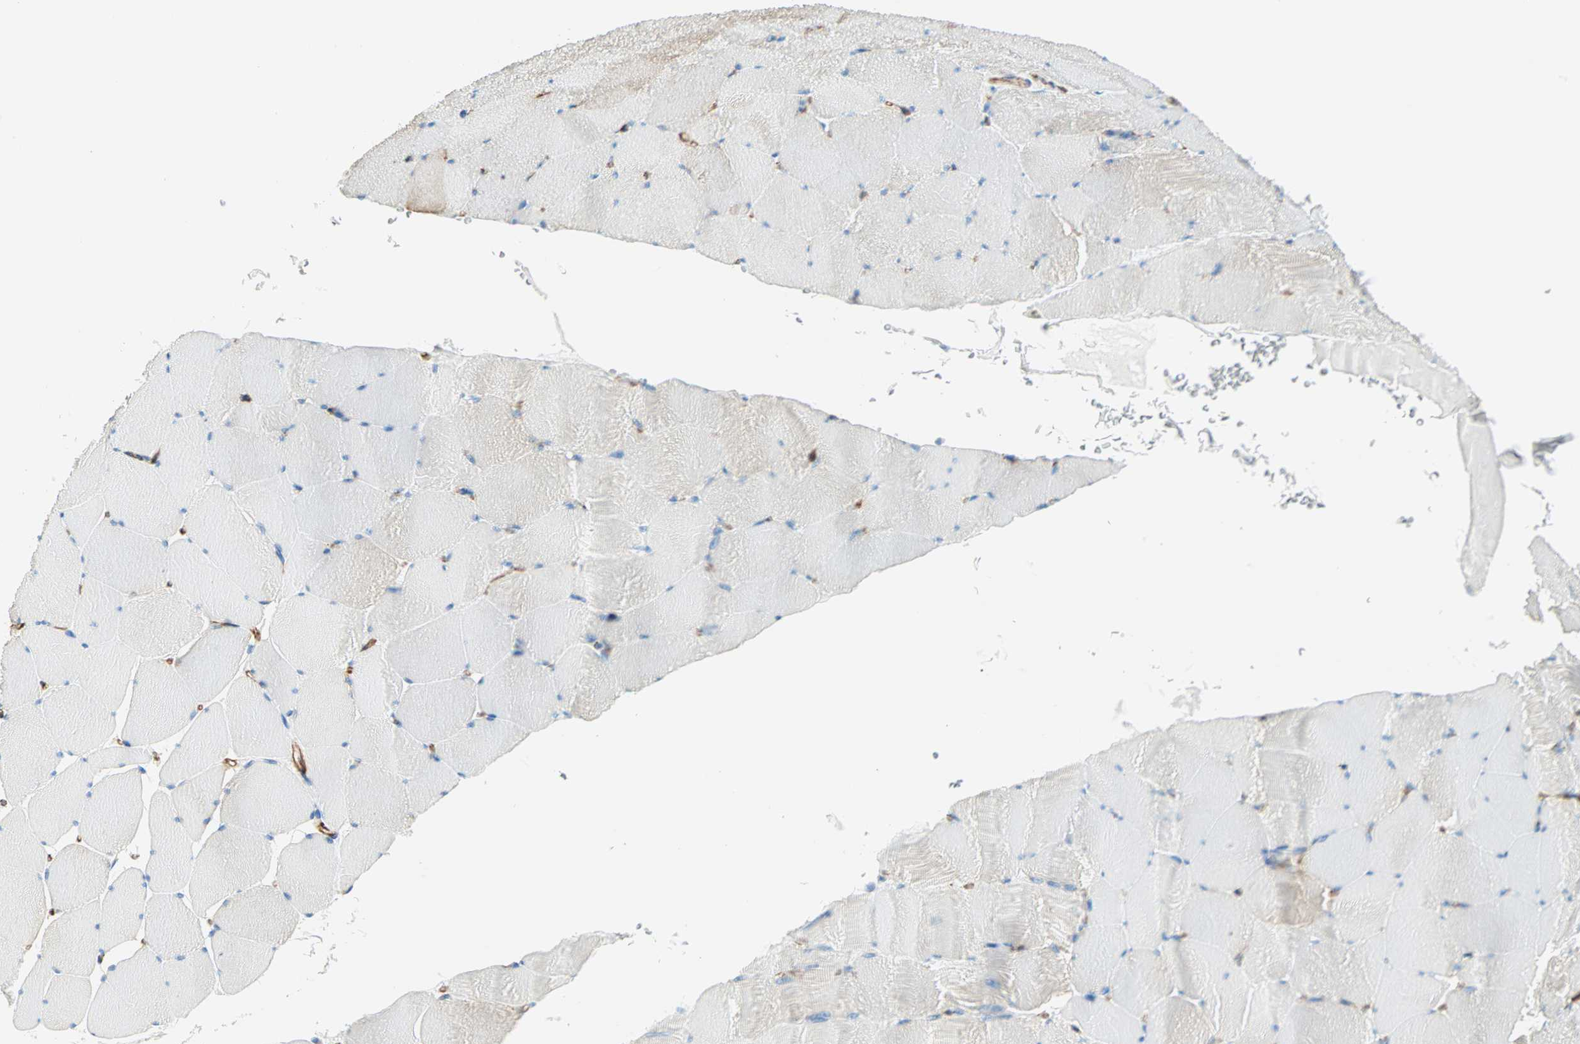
{"staining": {"intensity": "moderate", "quantity": "<25%", "location": "cytoplasmic/membranous"}, "tissue": "skeletal muscle", "cell_type": "Myocytes", "image_type": "normal", "snomed": [{"axis": "morphology", "description": "Normal tissue, NOS"}, {"axis": "topography", "description": "Skeletal muscle"}], "caption": "Immunohistochemical staining of normal skeletal muscle exhibits low levels of moderate cytoplasmic/membranous expression in approximately <25% of myocytes.", "gene": "NES", "patient": {"sex": "male", "age": 62}}